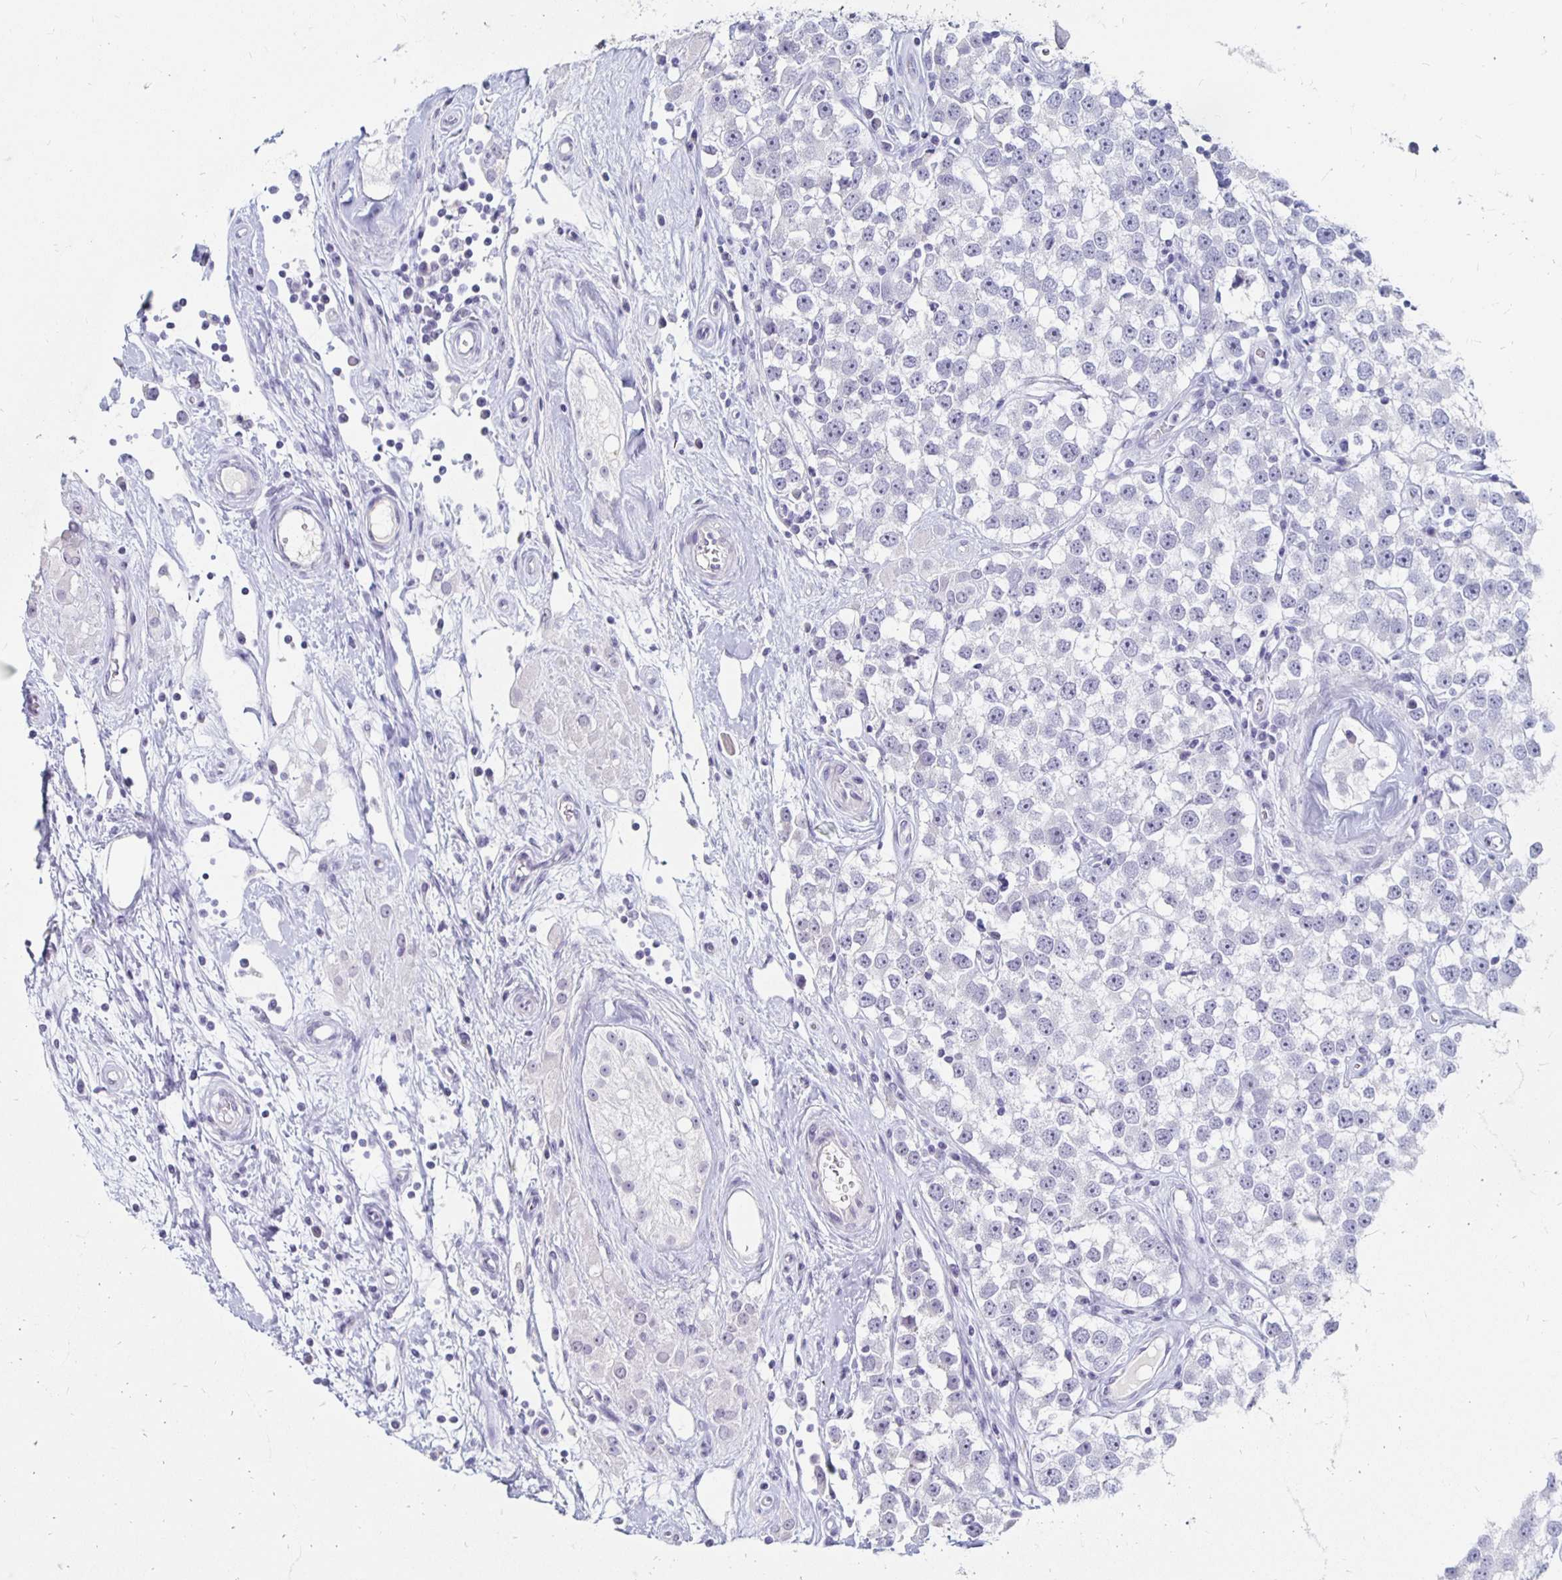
{"staining": {"intensity": "negative", "quantity": "none", "location": "none"}, "tissue": "testis cancer", "cell_type": "Tumor cells", "image_type": "cancer", "snomed": [{"axis": "morphology", "description": "Seminoma, NOS"}, {"axis": "topography", "description": "Testis"}], "caption": "High power microscopy image of an IHC histopathology image of testis cancer, revealing no significant expression in tumor cells.", "gene": "KCNQ2", "patient": {"sex": "male", "age": 34}}